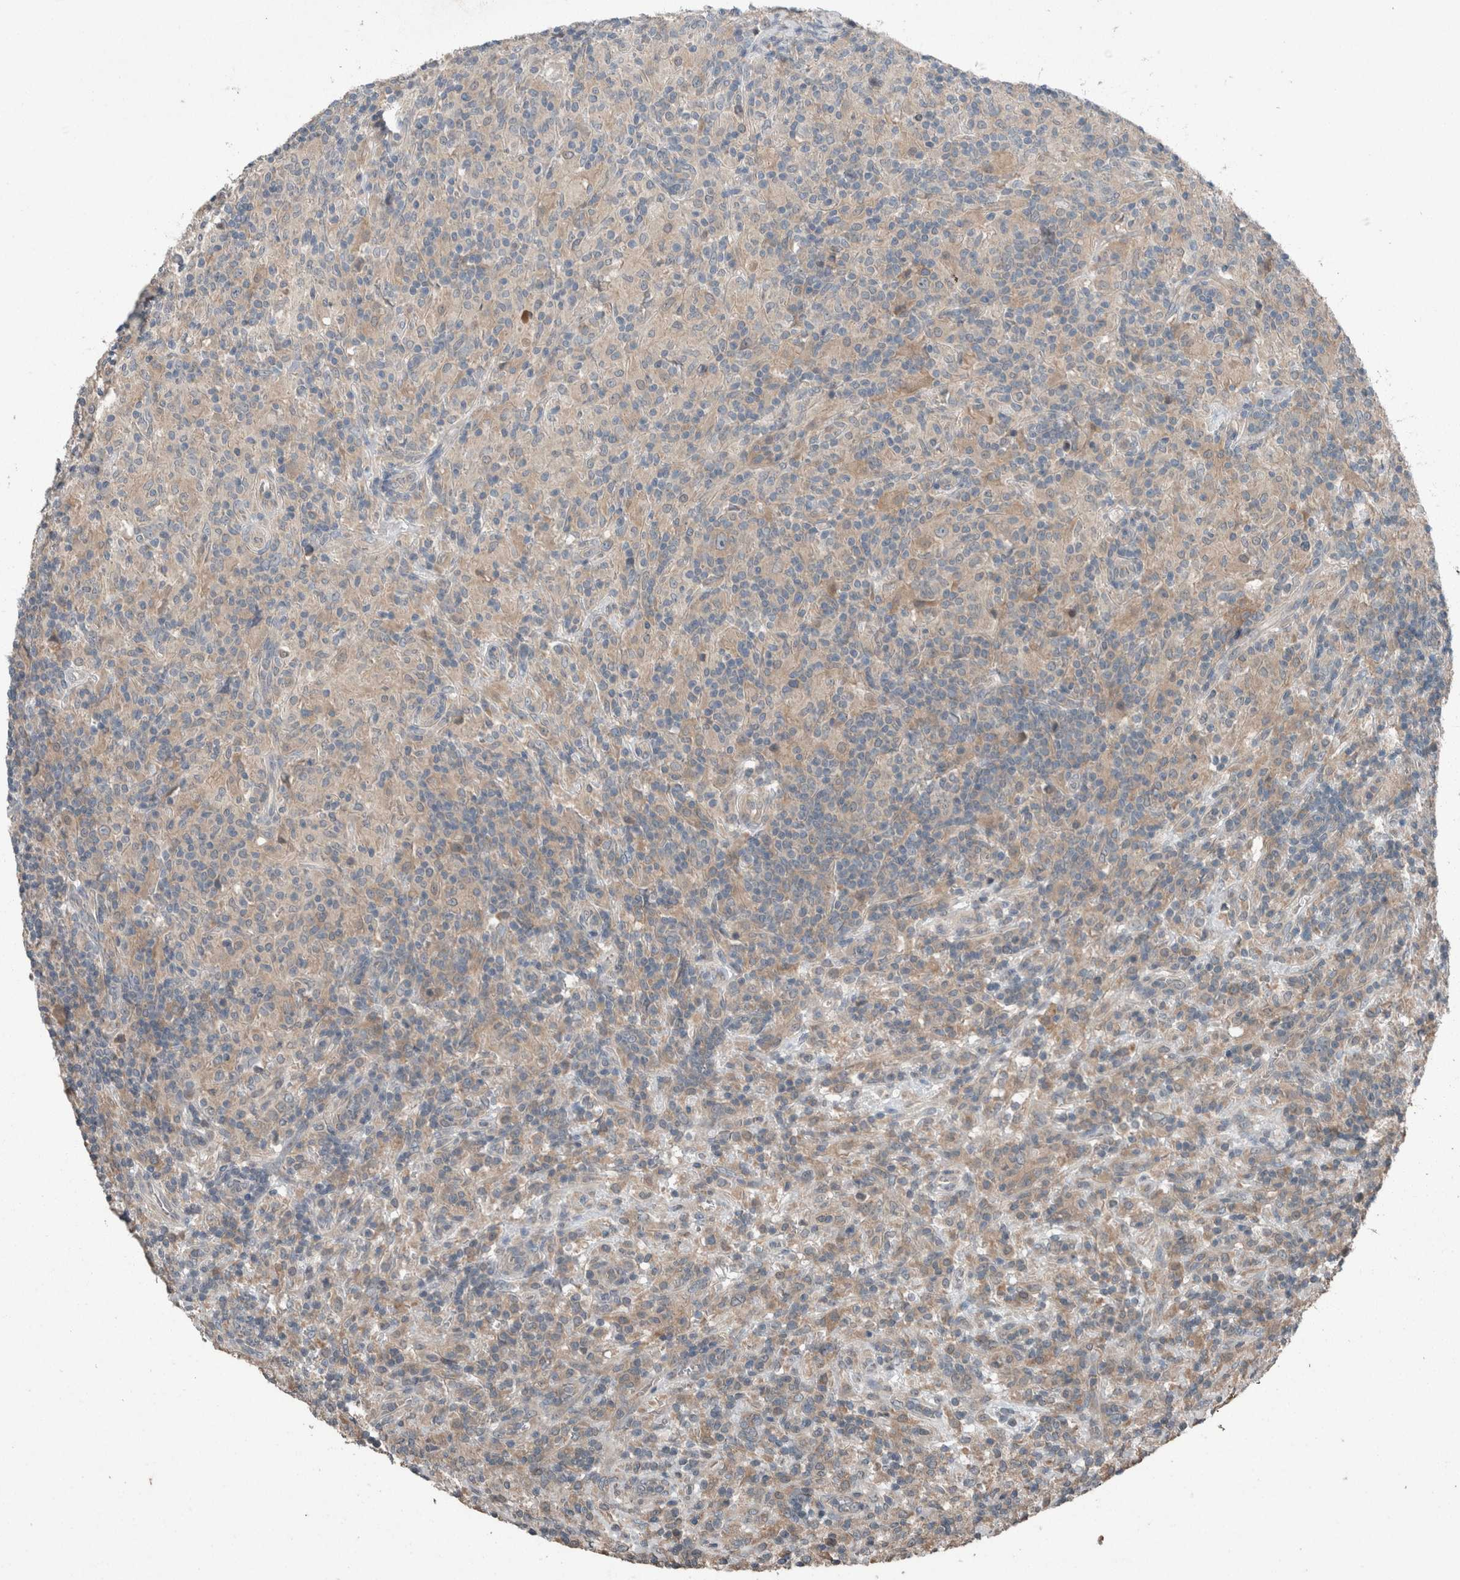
{"staining": {"intensity": "weak", "quantity": "25%-75%", "location": "cytoplasmic/membranous"}, "tissue": "lymphoma", "cell_type": "Tumor cells", "image_type": "cancer", "snomed": [{"axis": "morphology", "description": "Hodgkin's disease, NOS"}, {"axis": "topography", "description": "Lymph node"}], "caption": "Immunohistochemical staining of Hodgkin's disease demonstrates low levels of weak cytoplasmic/membranous staining in approximately 25%-75% of tumor cells.", "gene": "KNTC1", "patient": {"sex": "male", "age": 70}}